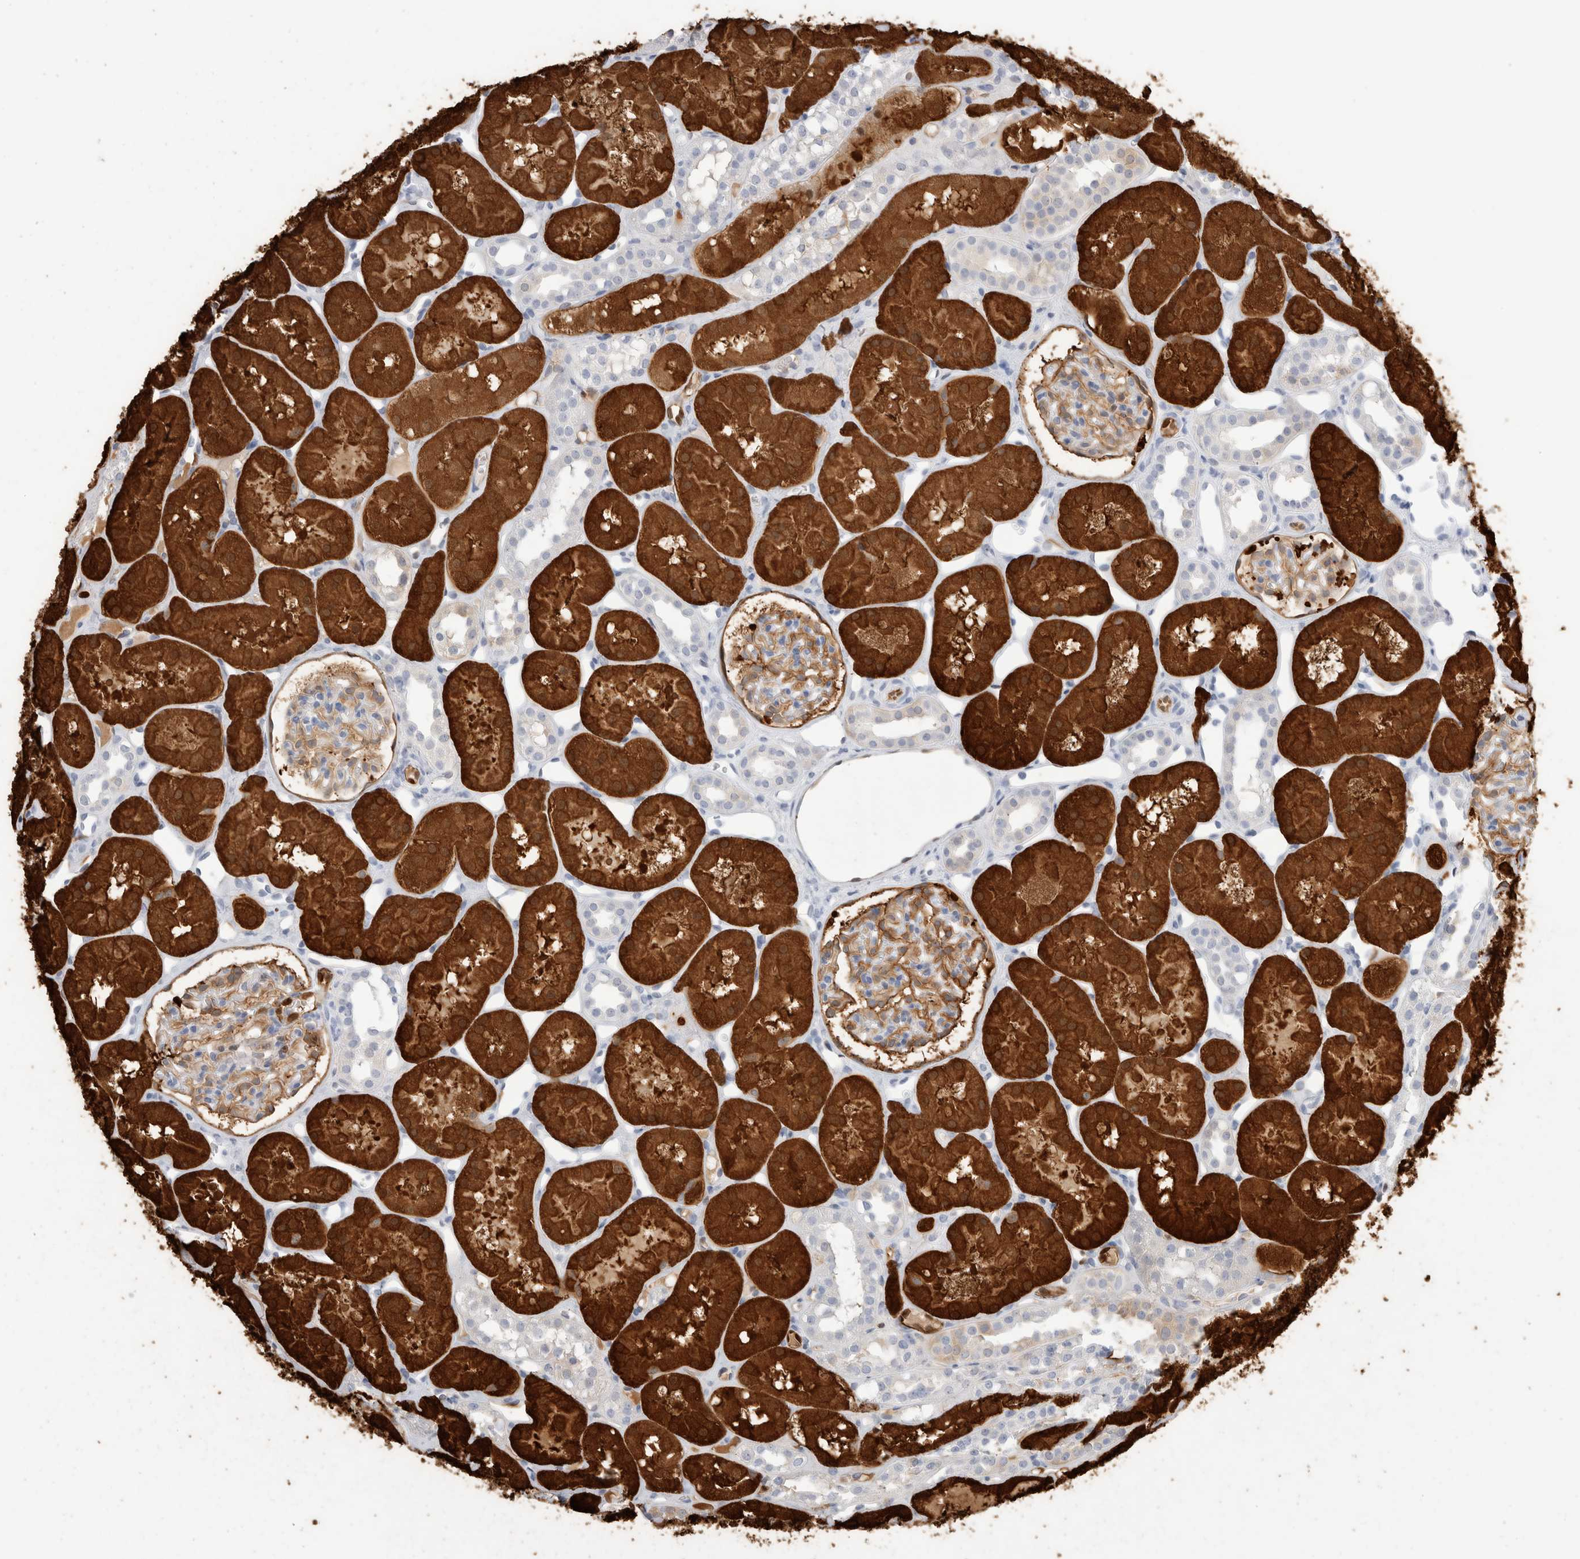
{"staining": {"intensity": "negative", "quantity": "none", "location": "none"}, "tissue": "kidney", "cell_type": "Cells in glomeruli", "image_type": "normal", "snomed": [{"axis": "morphology", "description": "Normal tissue, NOS"}, {"axis": "topography", "description": "Kidney"}], "caption": "IHC micrograph of benign kidney stained for a protein (brown), which displays no expression in cells in glomeruli. The staining was performed using DAB to visualize the protein expression in brown, while the nuclei were stained in blue with hematoxylin (Magnification: 20x).", "gene": "NAPEPLD", "patient": {"sex": "male", "age": 16}}